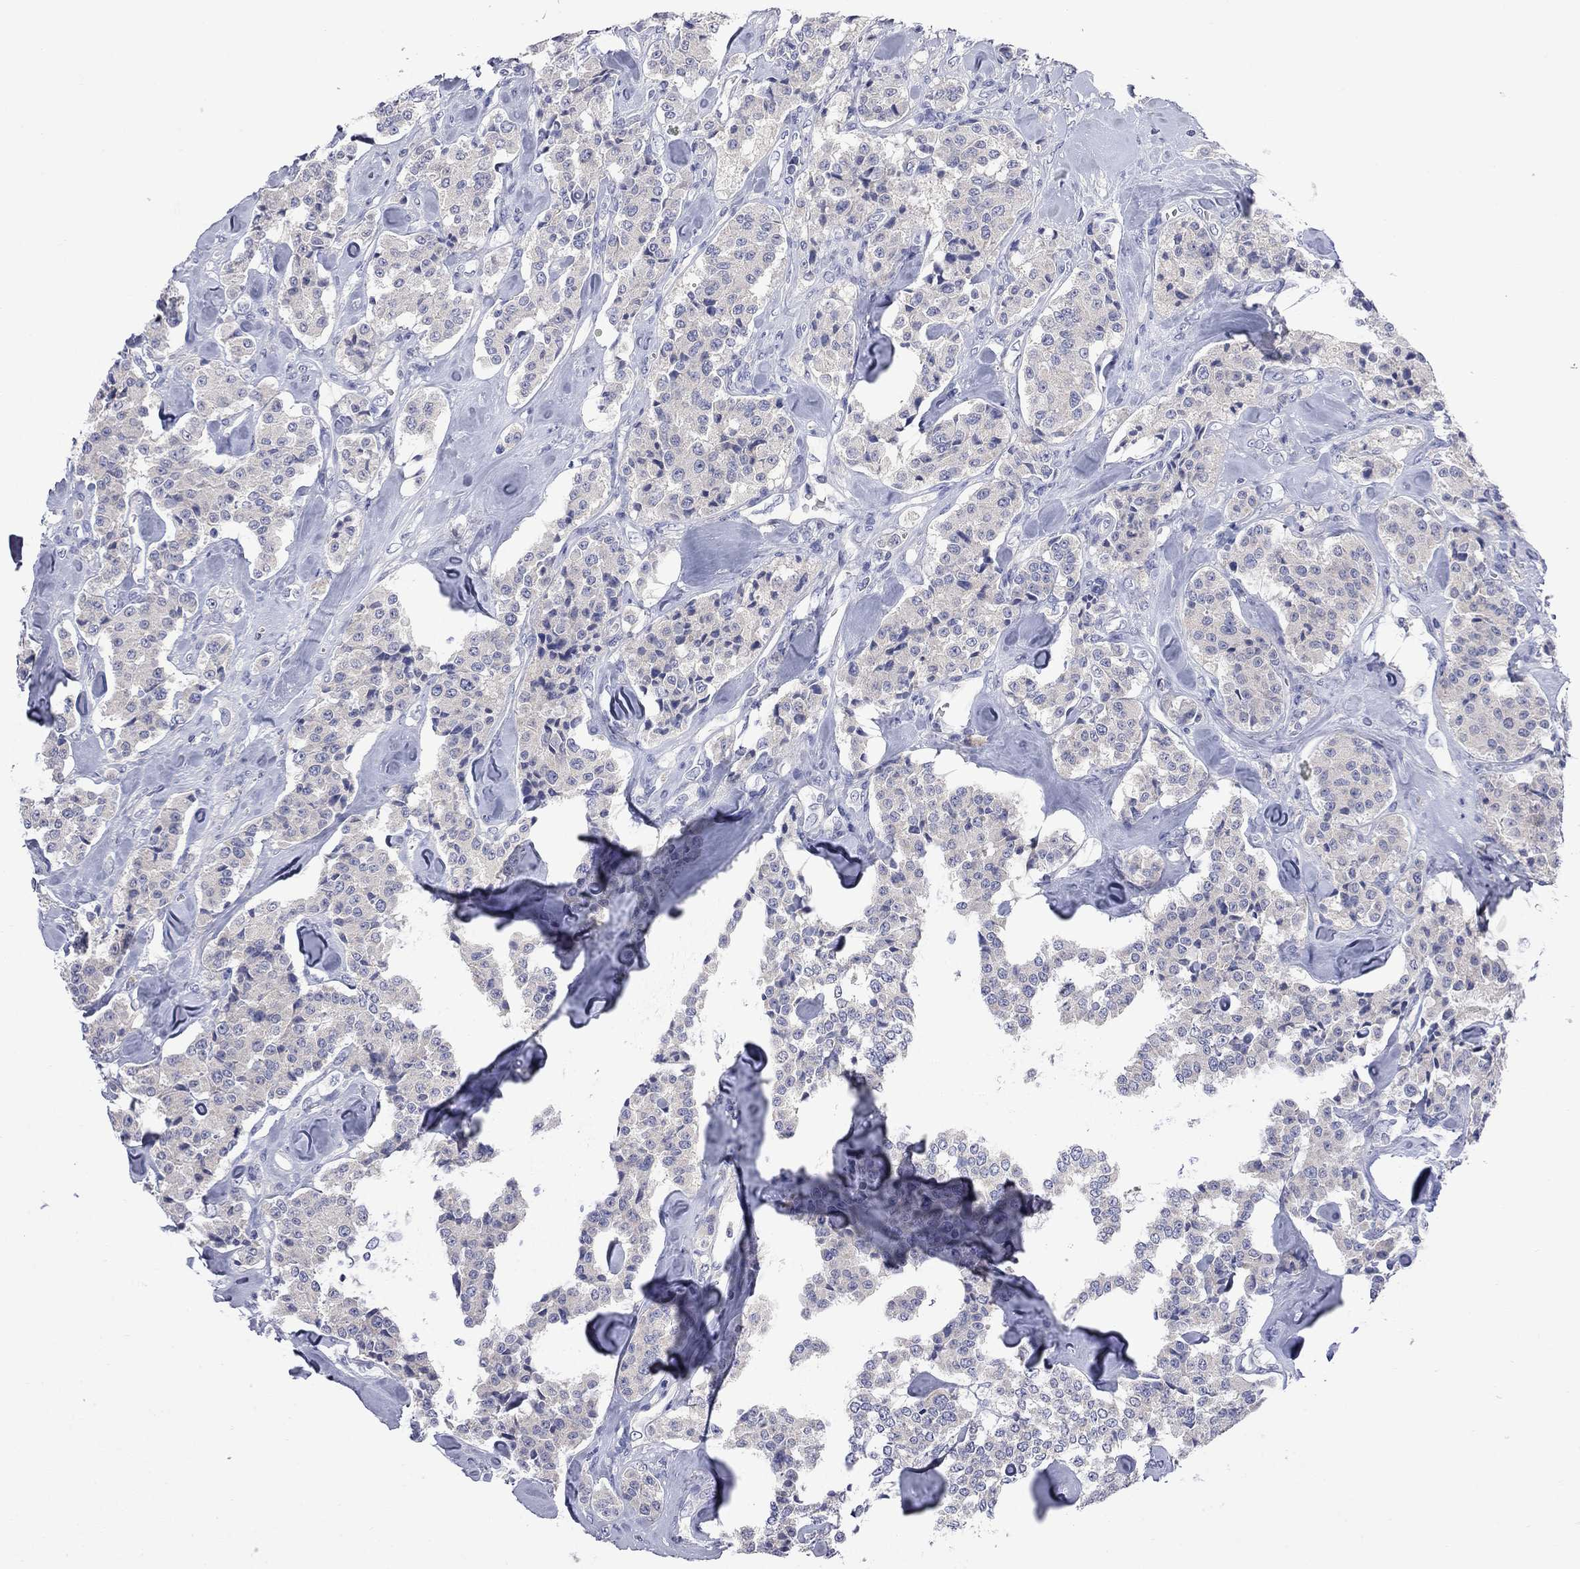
{"staining": {"intensity": "negative", "quantity": "none", "location": "none"}, "tissue": "carcinoid", "cell_type": "Tumor cells", "image_type": "cancer", "snomed": [{"axis": "morphology", "description": "Carcinoid, malignant, NOS"}, {"axis": "topography", "description": "Pancreas"}], "caption": "A high-resolution micrograph shows immunohistochemistry staining of carcinoid, which demonstrates no significant expression in tumor cells.", "gene": "ABCB4", "patient": {"sex": "male", "age": 41}}